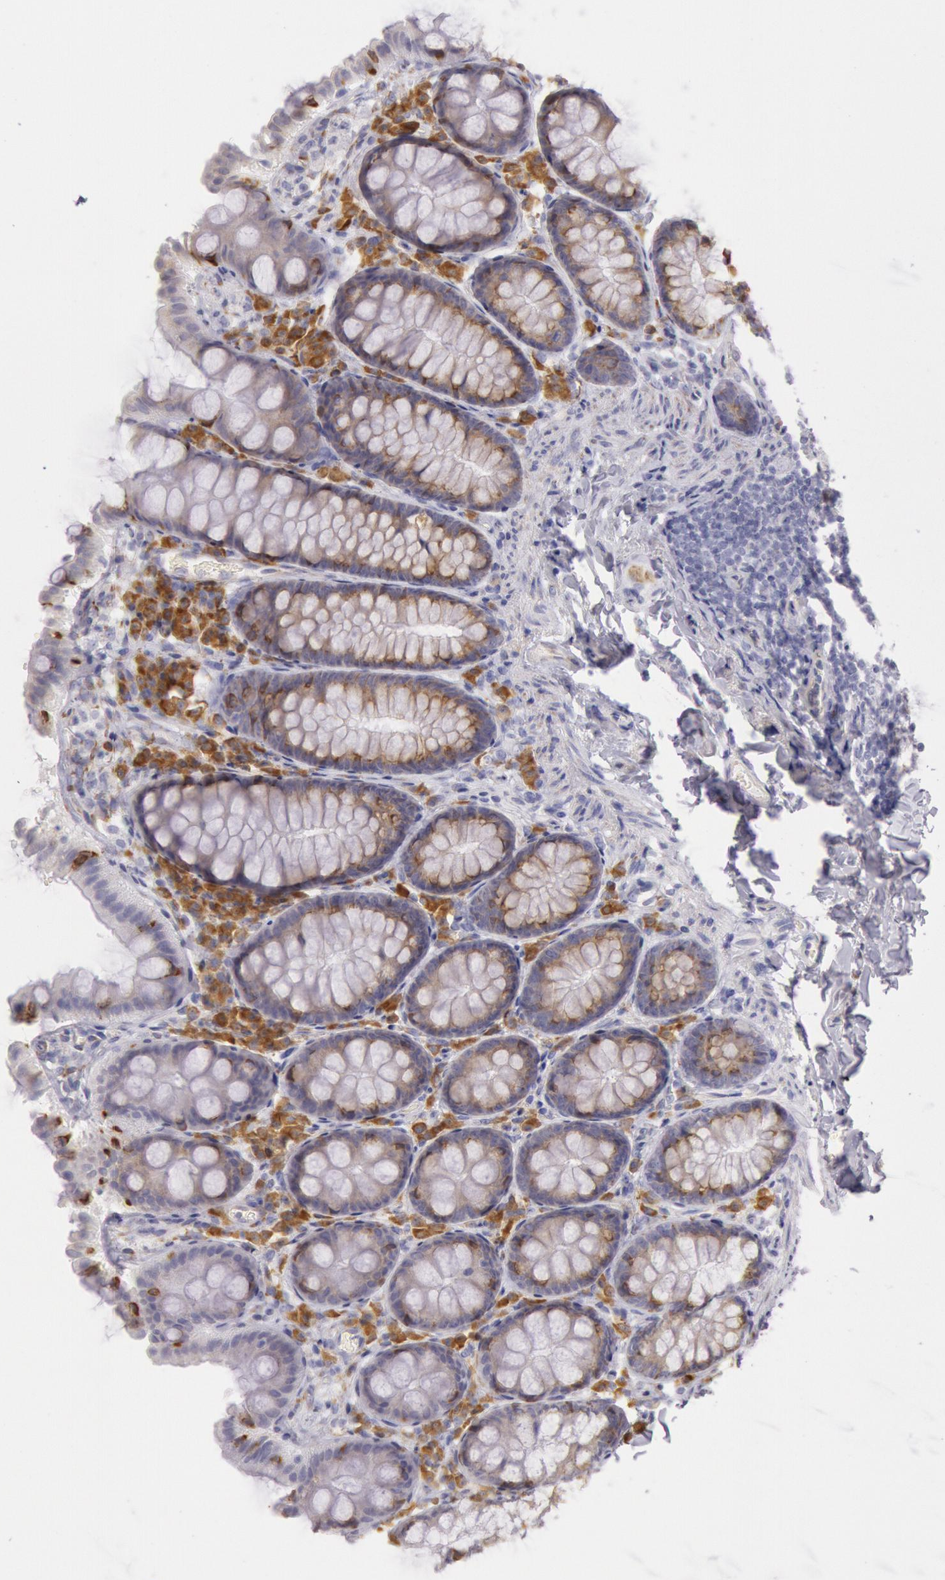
{"staining": {"intensity": "negative", "quantity": "none", "location": "none"}, "tissue": "colon", "cell_type": "Endothelial cells", "image_type": "normal", "snomed": [{"axis": "morphology", "description": "Normal tissue, NOS"}, {"axis": "topography", "description": "Colon"}], "caption": "Immunohistochemistry histopathology image of normal colon stained for a protein (brown), which demonstrates no staining in endothelial cells. (DAB (3,3'-diaminobenzidine) immunohistochemistry, high magnification).", "gene": "CIDEB", "patient": {"sex": "female", "age": 61}}